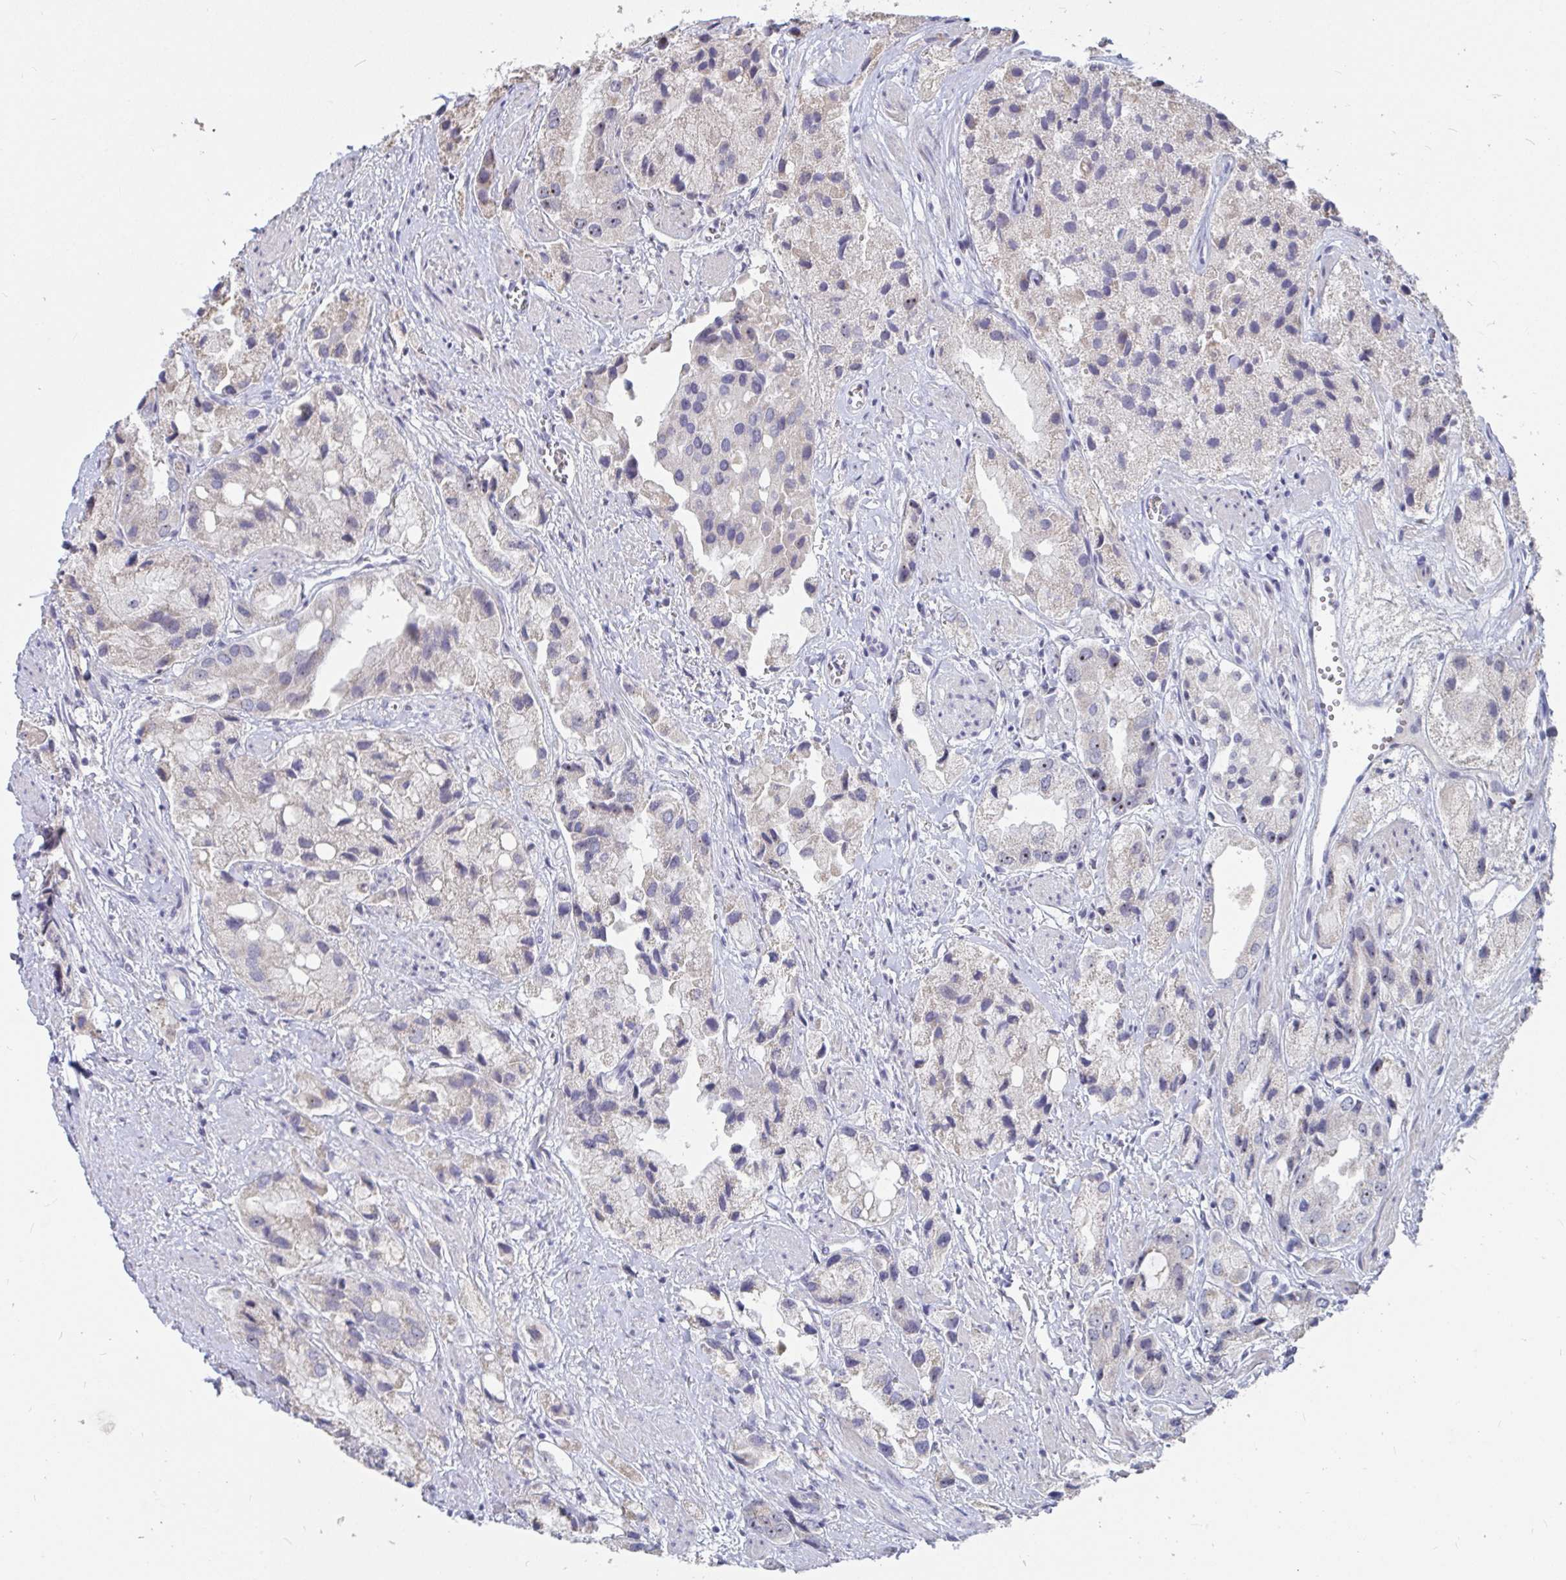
{"staining": {"intensity": "negative", "quantity": "none", "location": "none"}, "tissue": "prostate cancer", "cell_type": "Tumor cells", "image_type": "cancer", "snomed": [{"axis": "morphology", "description": "Adenocarcinoma, Low grade"}, {"axis": "topography", "description": "Prostate"}], "caption": "Adenocarcinoma (low-grade) (prostate) stained for a protein using immunohistochemistry (IHC) displays no expression tumor cells.", "gene": "MYC", "patient": {"sex": "male", "age": 69}}